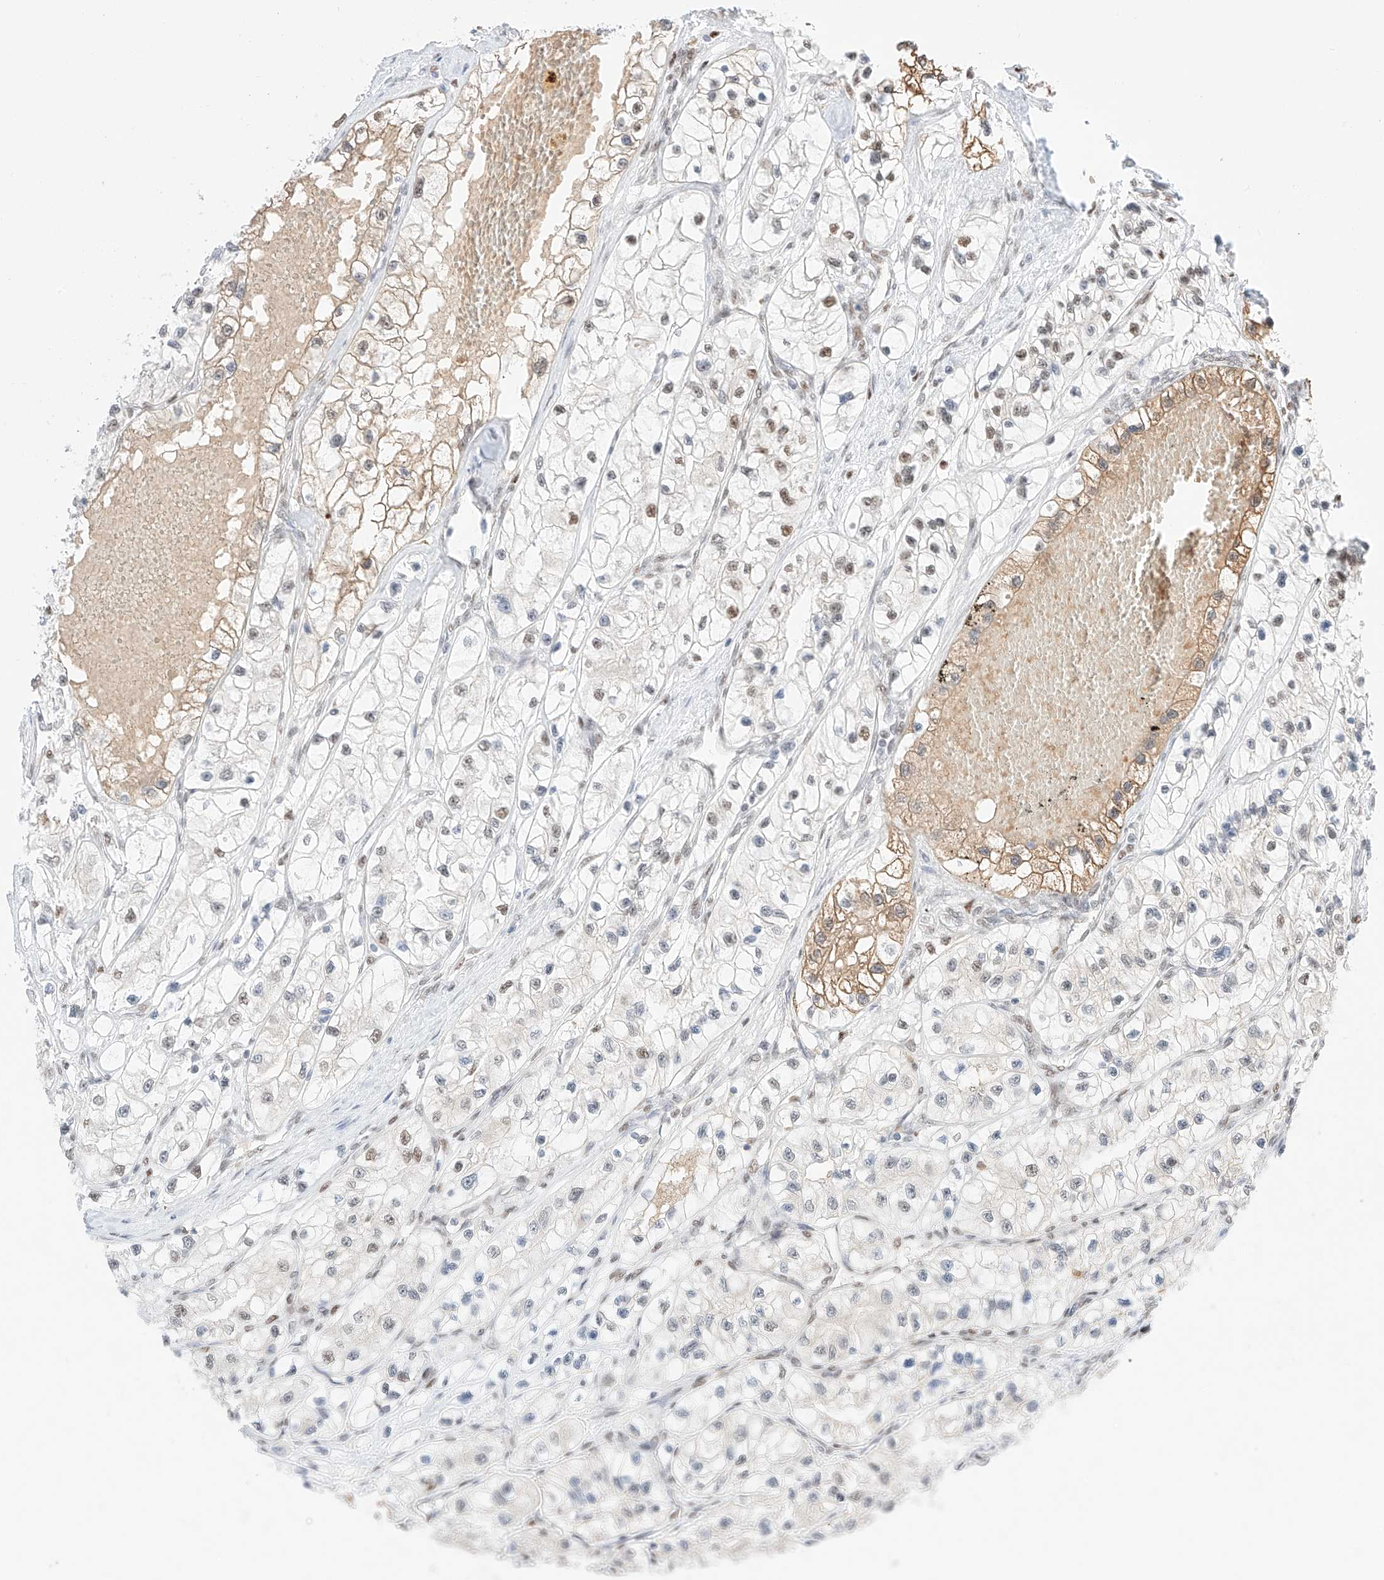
{"staining": {"intensity": "moderate", "quantity": "<25%", "location": "cytoplasmic/membranous,nuclear"}, "tissue": "renal cancer", "cell_type": "Tumor cells", "image_type": "cancer", "snomed": [{"axis": "morphology", "description": "Adenocarcinoma, NOS"}, {"axis": "topography", "description": "Kidney"}], "caption": "Protein staining of adenocarcinoma (renal) tissue demonstrates moderate cytoplasmic/membranous and nuclear expression in about <25% of tumor cells.", "gene": "APIP", "patient": {"sex": "female", "age": 57}}